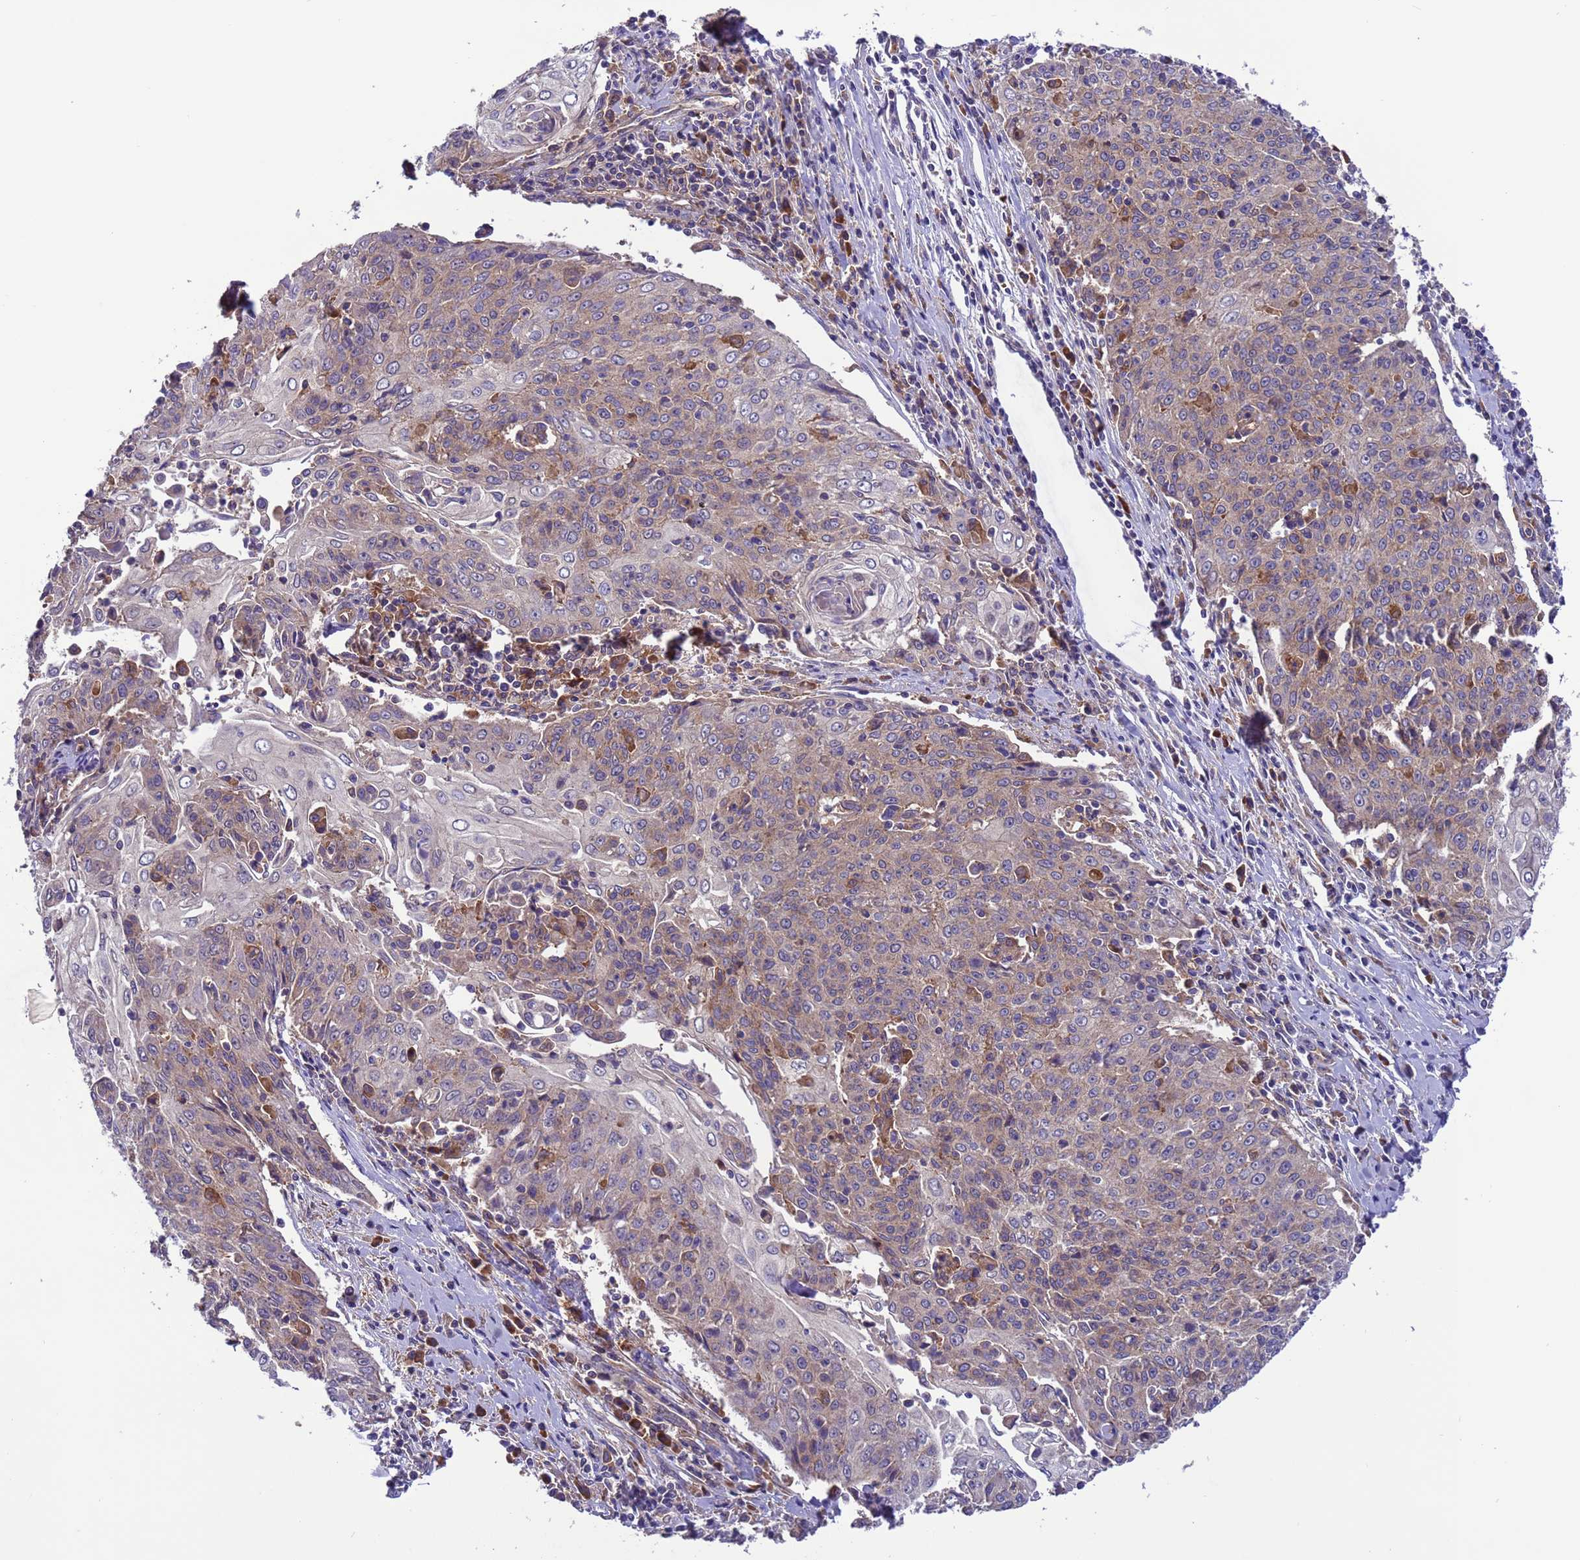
{"staining": {"intensity": "weak", "quantity": "<25%", "location": "cytoplasmic/membranous"}, "tissue": "cervical cancer", "cell_type": "Tumor cells", "image_type": "cancer", "snomed": [{"axis": "morphology", "description": "Squamous cell carcinoma, NOS"}, {"axis": "topography", "description": "Cervix"}], "caption": "Human cervical cancer (squamous cell carcinoma) stained for a protein using immunohistochemistry (IHC) reveals no expression in tumor cells.", "gene": "ARHGAP12", "patient": {"sex": "female", "age": 48}}